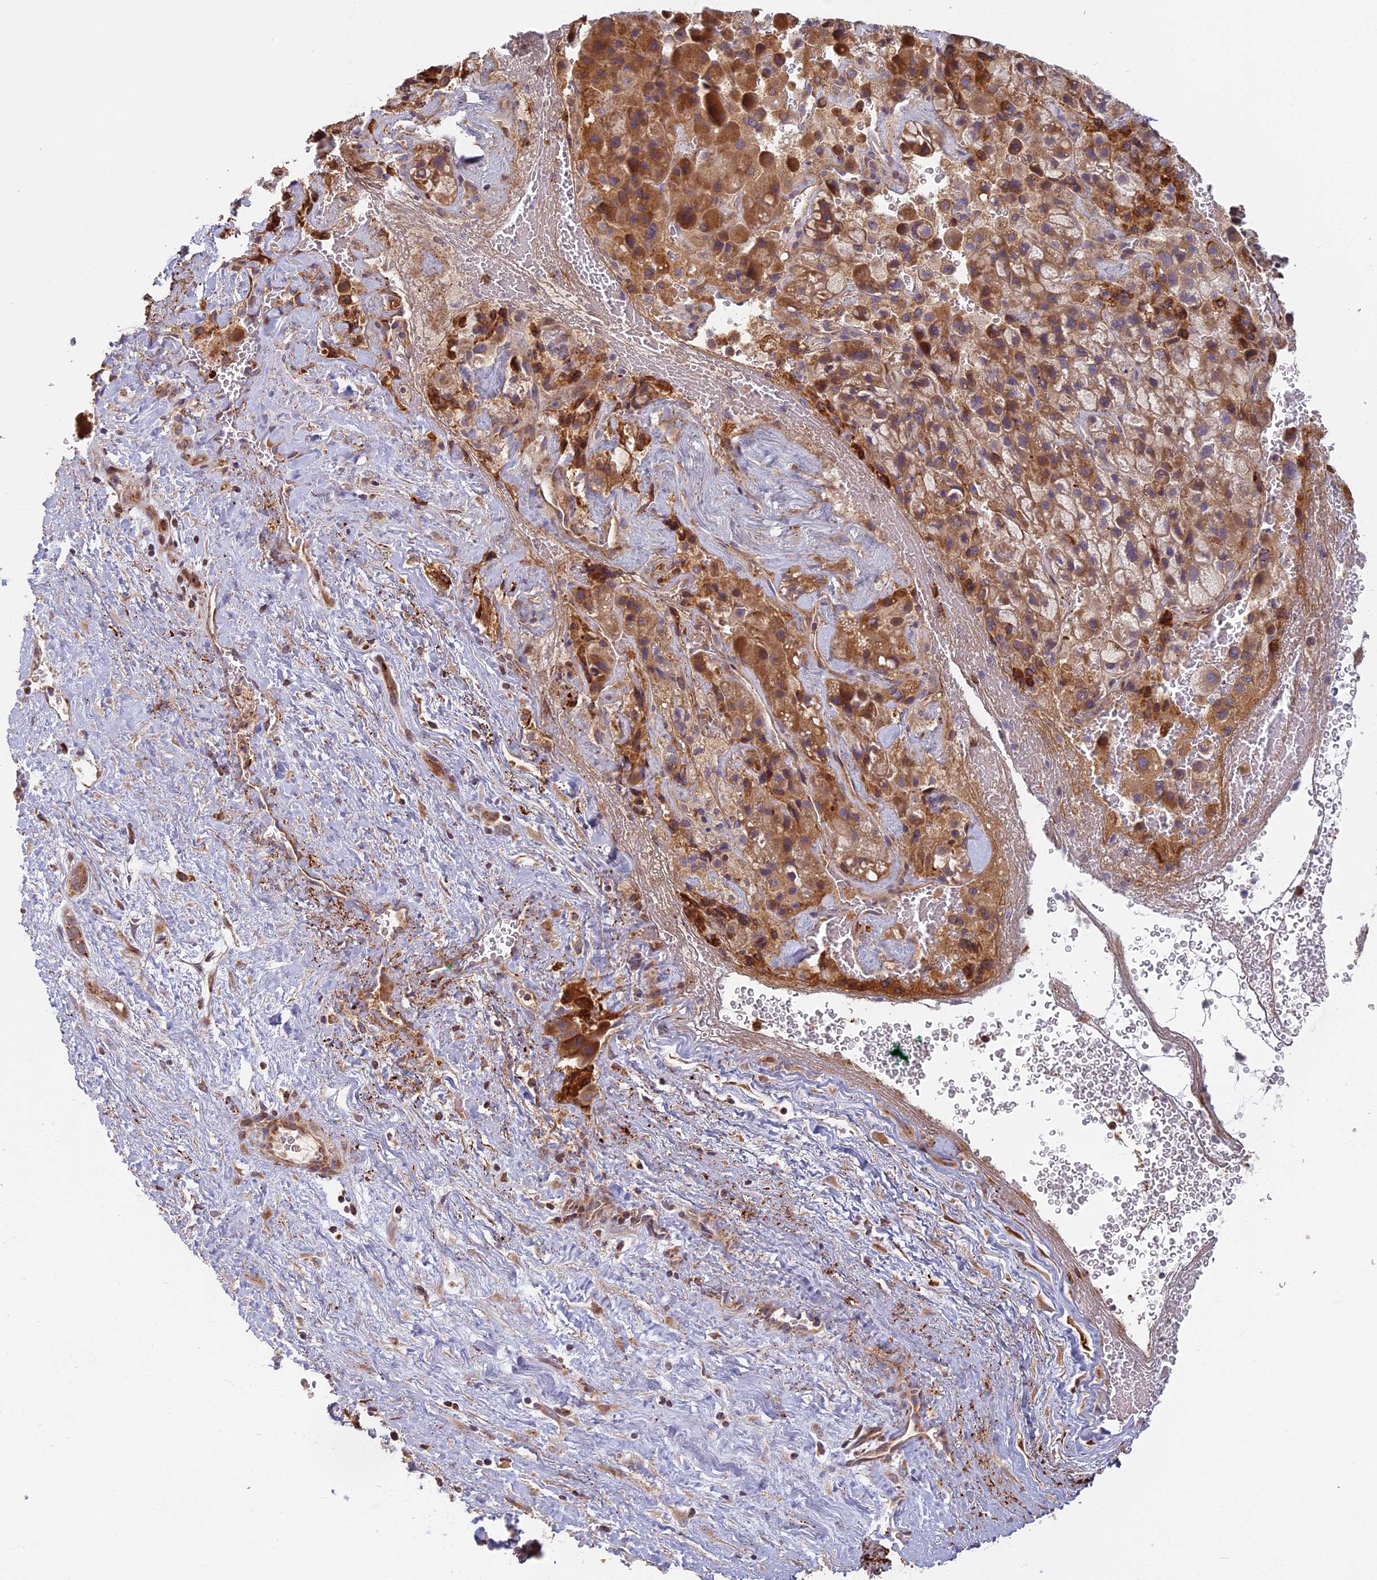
{"staining": {"intensity": "moderate", "quantity": "25%-75%", "location": "cytoplasmic/membranous"}, "tissue": "liver cancer", "cell_type": "Tumor cells", "image_type": "cancer", "snomed": [{"axis": "morphology", "description": "Normal tissue, NOS"}, {"axis": "morphology", "description": "Carcinoma, Hepatocellular, NOS"}, {"axis": "topography", "description": "Liver"}], "caption": "Moderate cytoplasmic/membranous expression for a protein is present in about 25%-75% of tumor cells of liver cancer (hepatocellular carcinoma) using IHC.", "gene": "EDAR", "patient": {"sex": "male", "age": 57}}